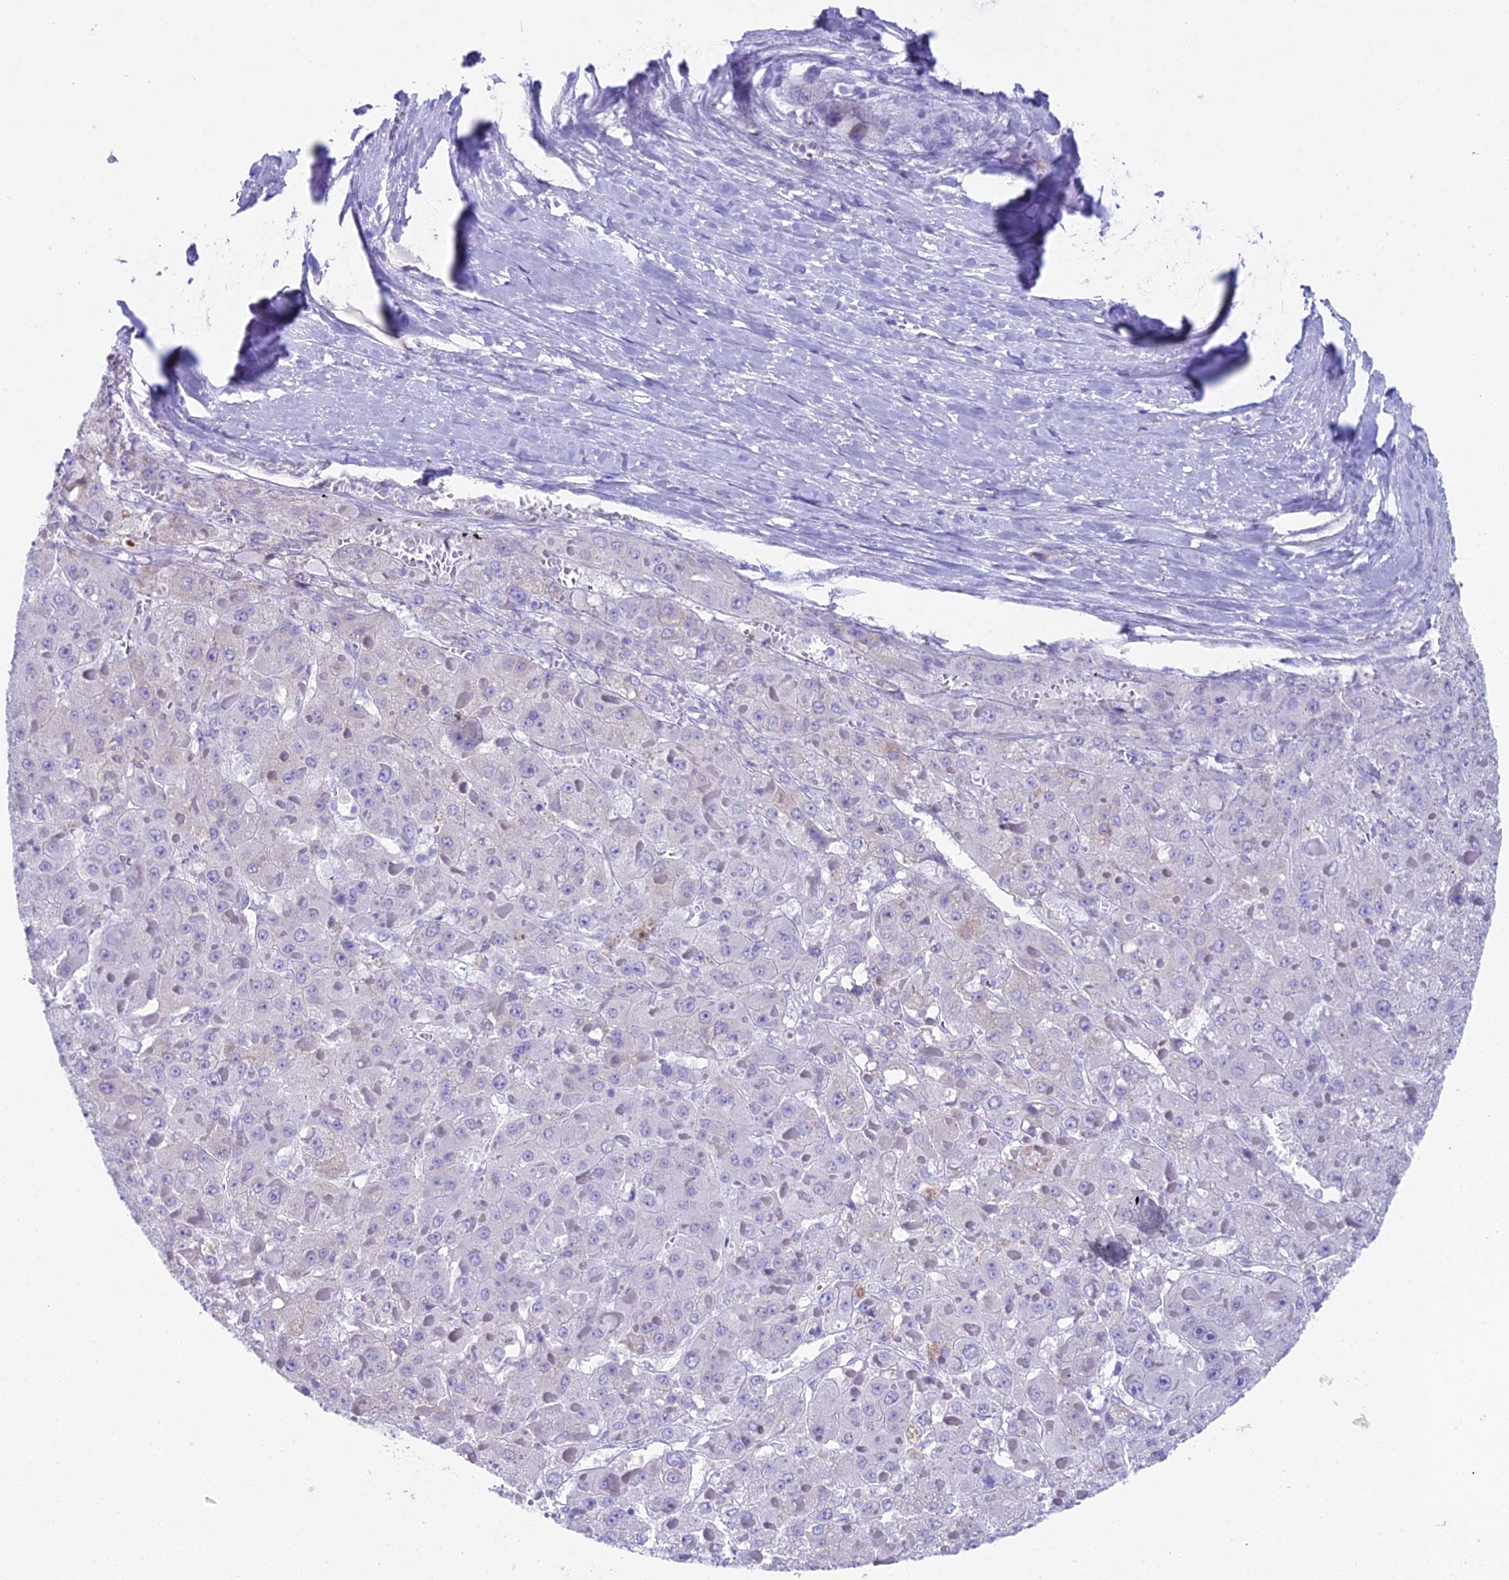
{"staining": {"intensity": "negative", "quantity": "none", "location": "none"}, "tissue": "liver cancer", "cell_type": "Tumor cells", "image_type": "cancer", "snomed": [{"axis": "morphology", "description": "Carcinoma, Hepatocellular, NOS"}, {"axis": "topography", "description": "Liver"}], "caption": "A high-resolution photomicrograph shows immunohistochemistry (IHC) staining of liver hepatocellular carcinoma, which demonstrates no significant expression in tumor cells.", "gene": "CC2D2A", "patient": {"sex": "female", "age": 73}}